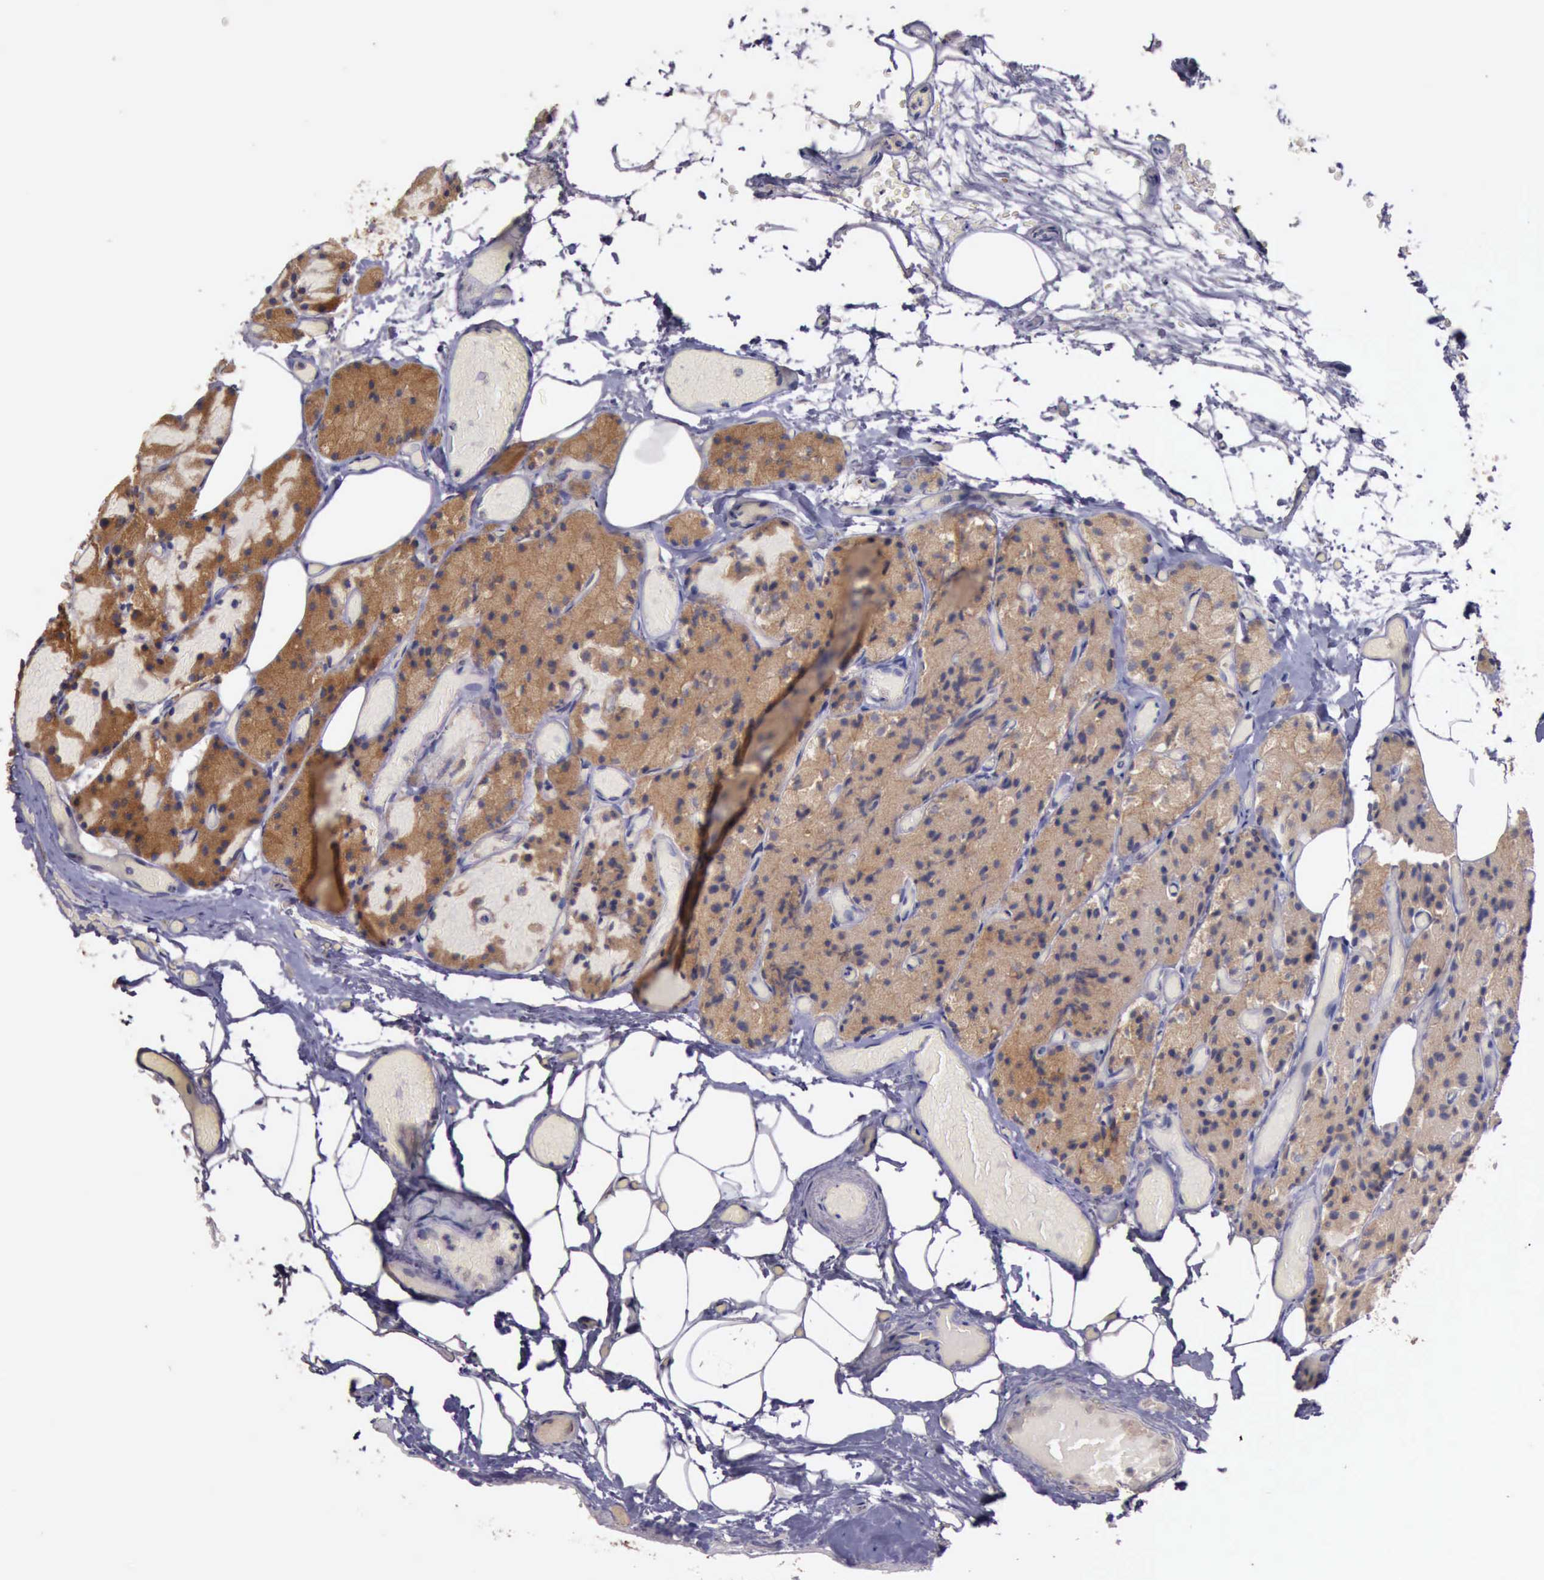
{"staining": {"intensity": "weak", "quantity": ">75%", "location": "cytoplasmic/membranous"}, "tissue": "parathyroid gland", "cell_type": "Glandular cells", "image_type": "normal", "snomed": [{"axis": "morphology", "description": "Normal tissue, NOS"}, {"axis": "topography", "description": "Skeletal muscle"}, {"axis": "topography", "description": "Parathyroid gland"}], "caption": "Immunohistochemical staining of unremarkable parathyroid gland exhibits weak cytoplasmic/membranous protein expression in about >75% of glandular cells.", "gene": "RAB39B", "patient": {"sex": "female", "age": 37}}